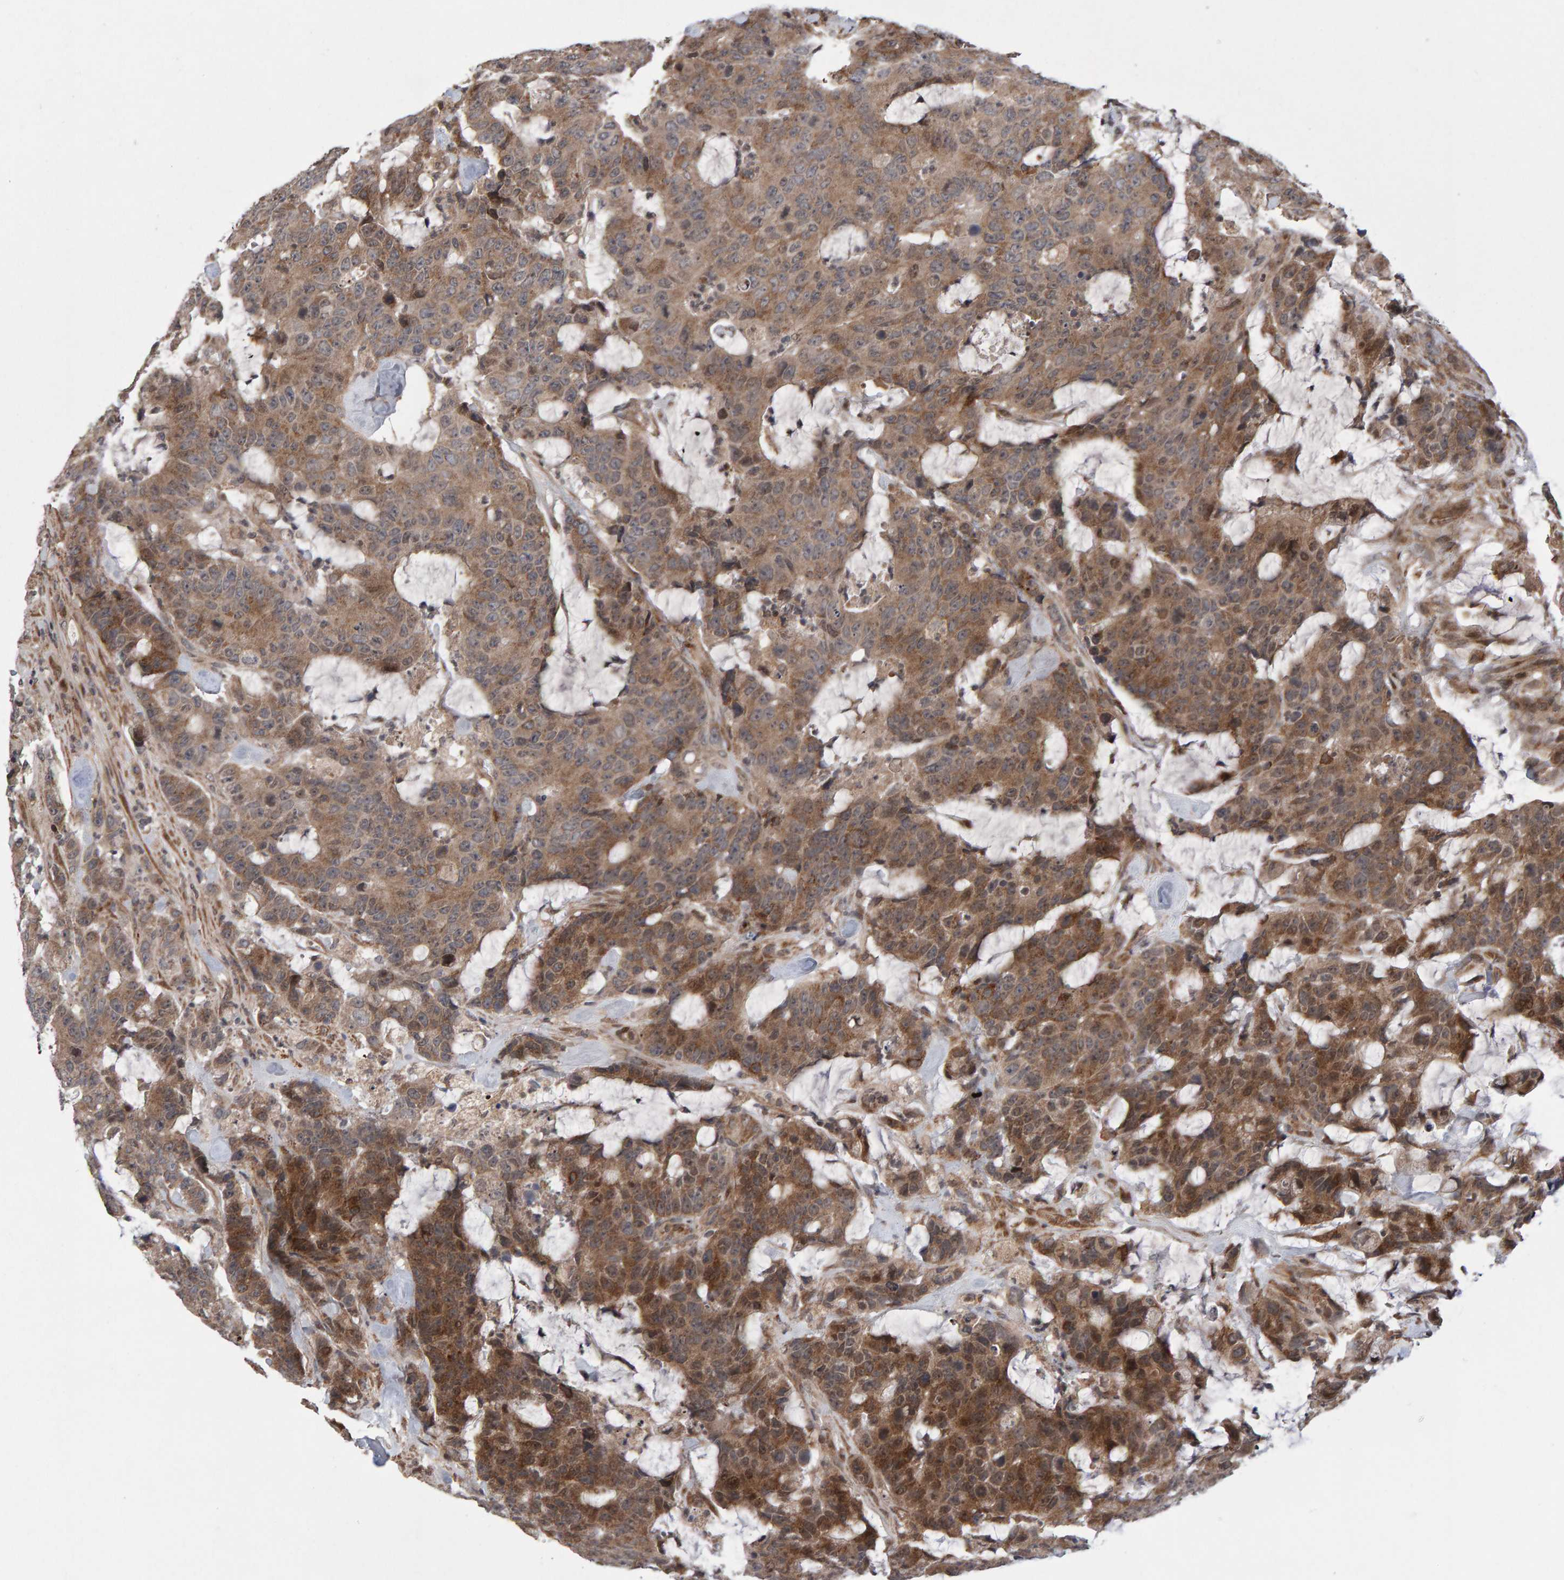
{"staining": {"intensity": "moderate", "quantity": ">75%", "location": "cytoplasmic/membranous"}, "tissue": "colorectal cancer", "cell_type": "Tumor cells", "image_type": "cancer", "snomed": [{"axis": "morphology", "description": "Adenocarcinoma, NOS"}, {"axis": "topography", "description": "Colon"}], "caption": "High-power microscopy captured an IHC image of colorectal cancer (adenocarcinoma), revealing moderate cytoplasmic/membranous expression in approximately >75% of tumor cells. The staining was performed using DAB (3,3'-diaminobenzidine), with brown indicating positive protein expression. Nuclei are stained blue with hematoxylin.", "gene": "PECR", "patient": {"sex": "female", "age": 86}}